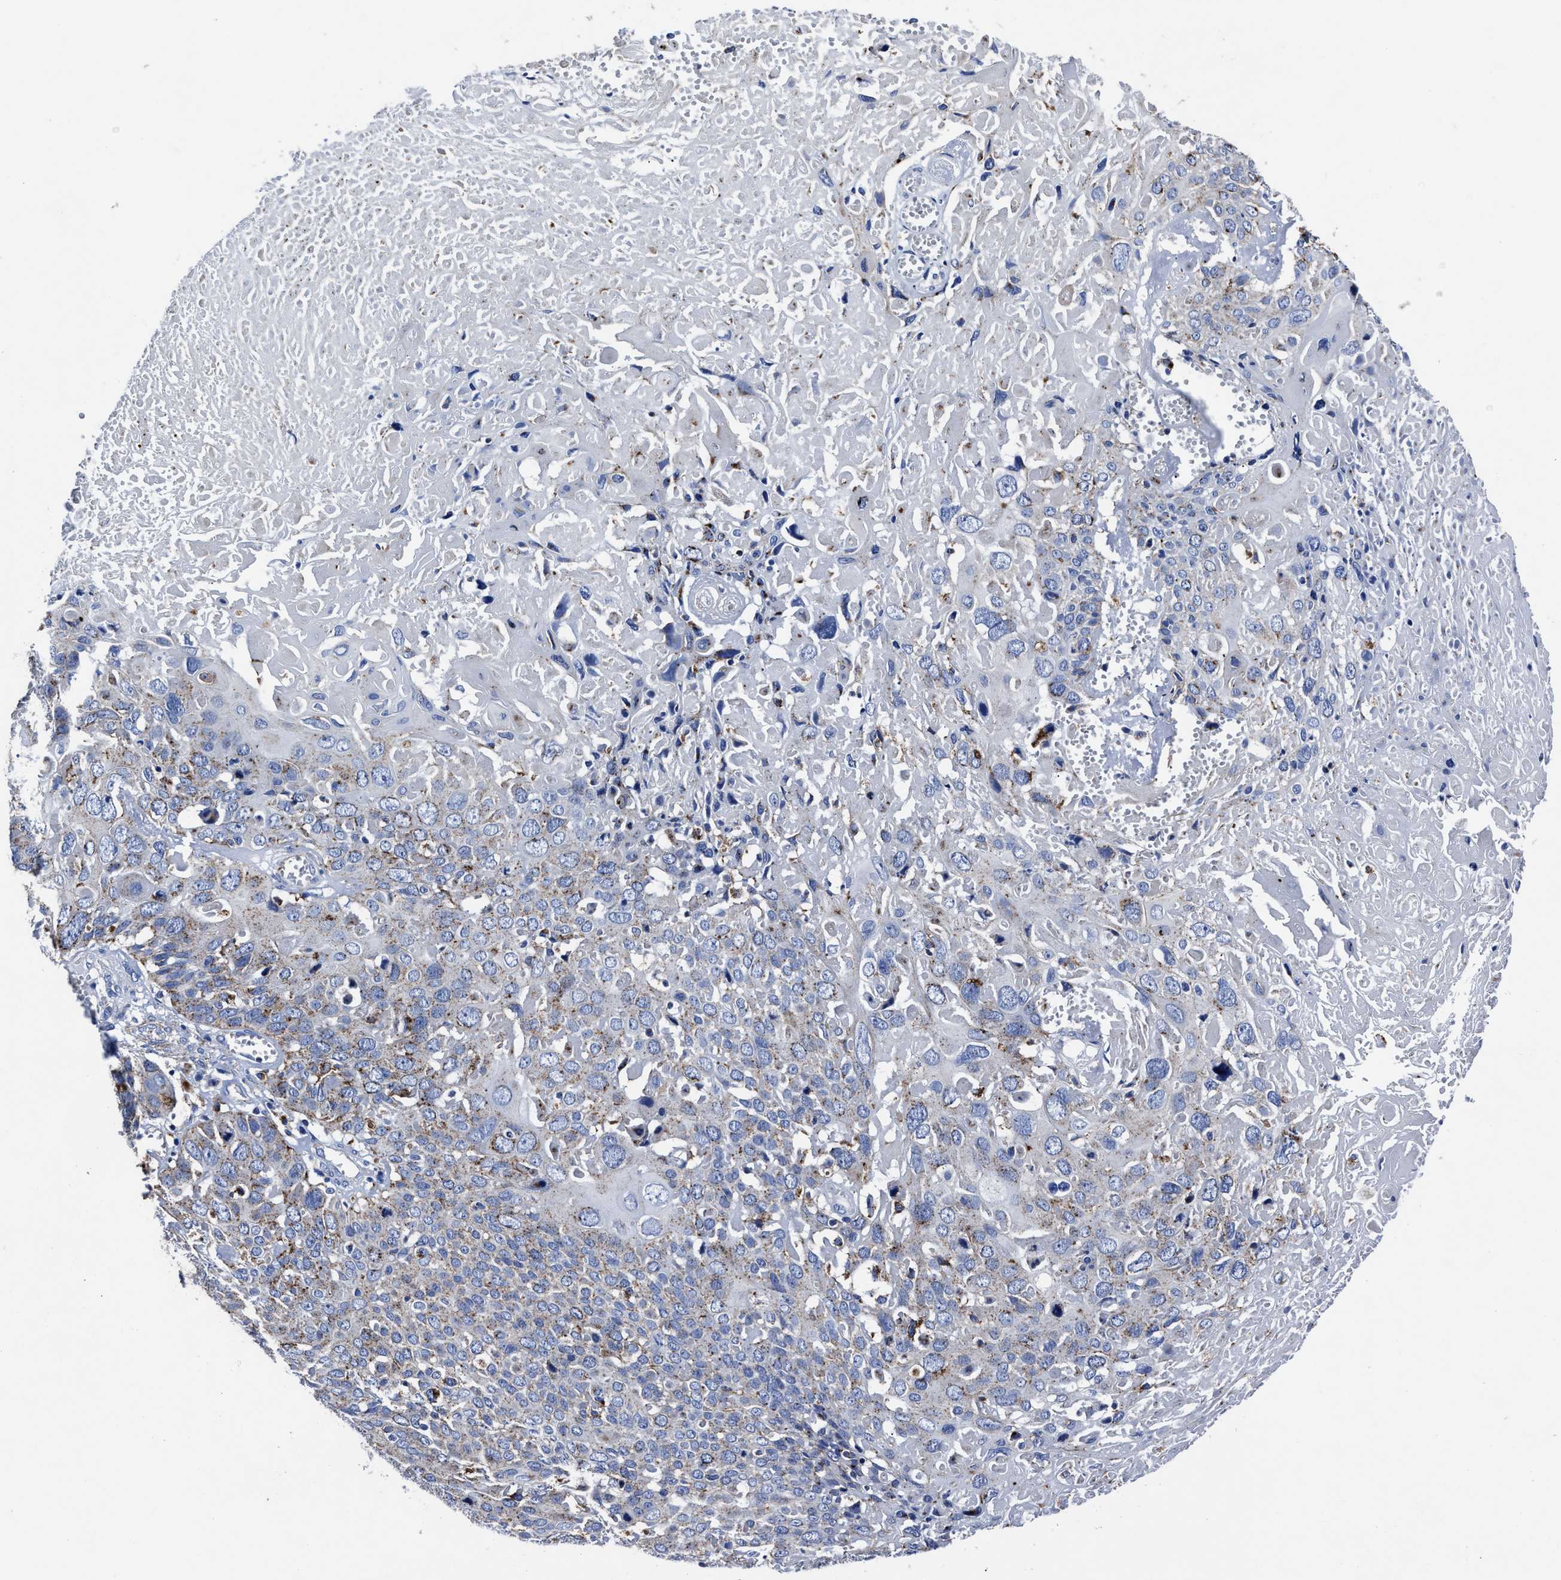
{"staining": {"intensity": "moderate", "quantity": "<25%", "location": "cytoplasmic/membranous"}, "tissue": "cervical cancer", "cell_type": "Tumor cells", "image_type": "cancer", "snomed": [{"axis": "morphology", "description": "Squamous cell carcinoma, NOS"}, {"axis": "topography", "description": "Cervix"}], "caption": "Tumor cells display low levels of moderate cytoplasmic/membranous expression in about <25% of cells in cervical cancer (squamous cell carcinoma).", "gene": "LAMTOR4", "patient": {"sex": "female", "age": 74}}